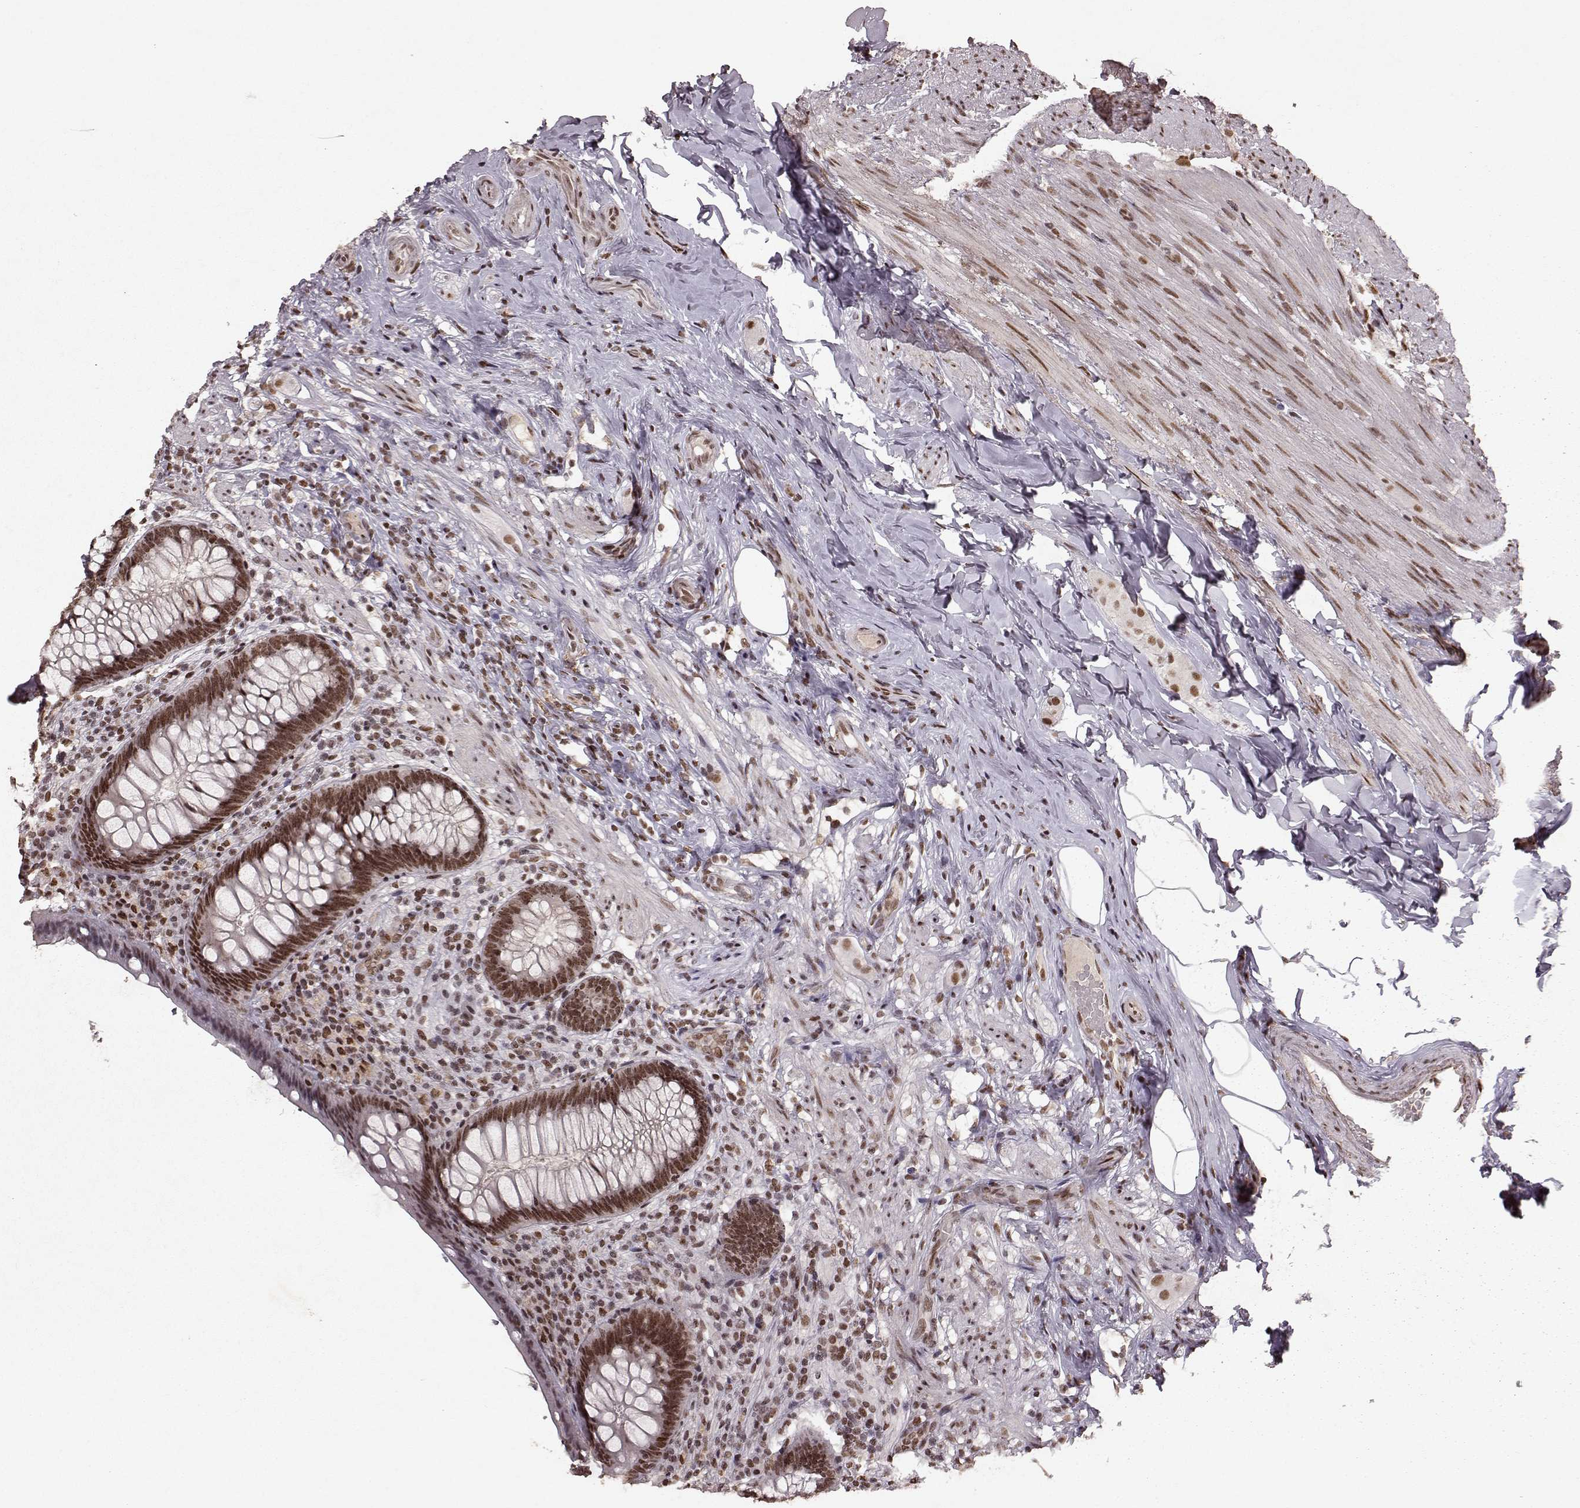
{"staining": {"intensity": "moderate", "quantity": ">75%", "location": "nuclear"}, "tissue": "appendix", "cell_type": "Glandular cells", "image_type": "normal", "snomed": [{"axis": "morphology", "description": "Normal tissue, NOS"}, {"axis": "topography", "description": "Appendix"}], "caption": "There is medium levels of moderate nuclear positivity in glandular cells of benign appendix, as demonstrated by immunohistochemical staining (brown color).", "gene": "RRAGD", "patient": {"sex": "male", "age": 47}}